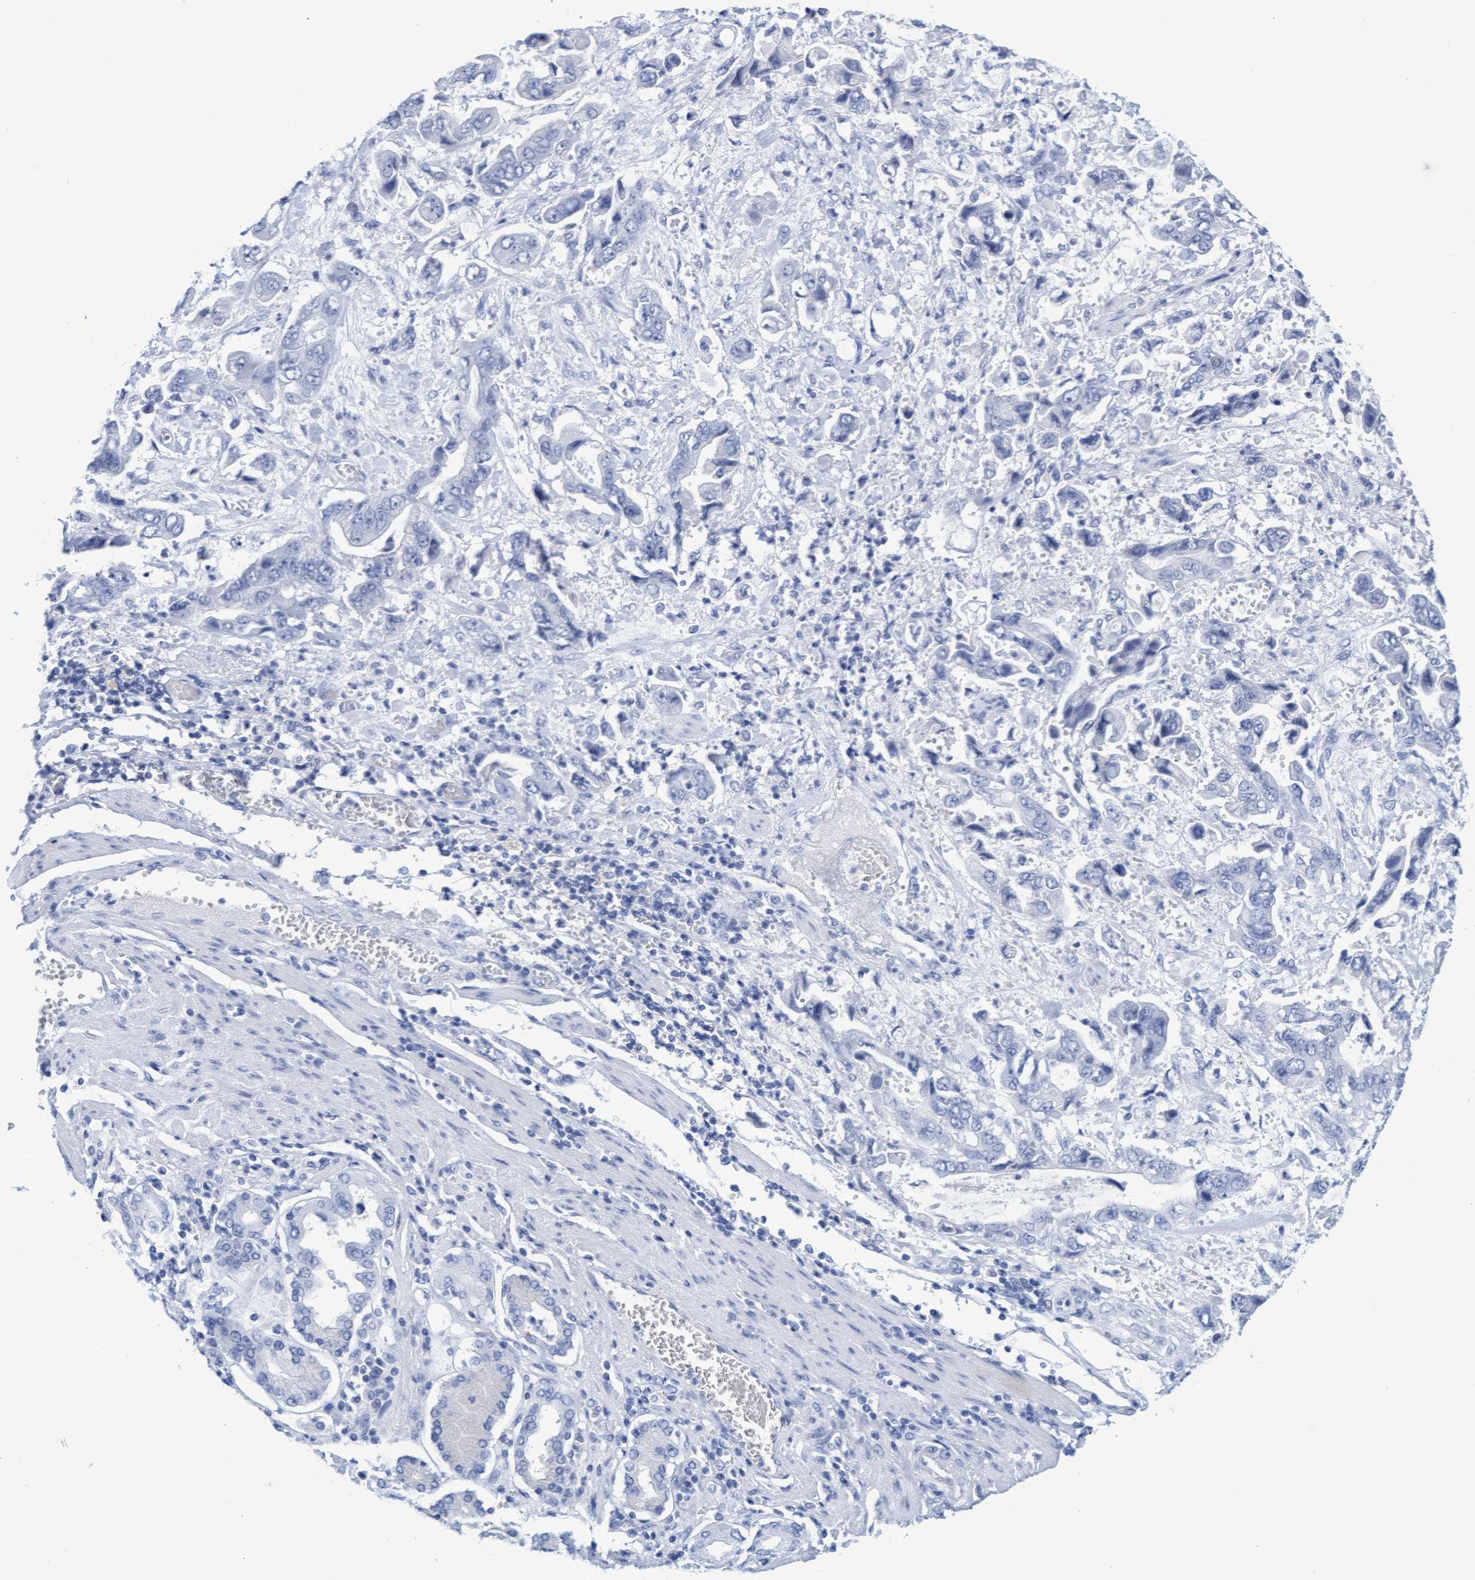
{"staining": {"intensity": "negative", "quantity": "none", "location": "none"}, "tissue": "stomach cancer", "cell_type": "Tumor cells", "image_type": "cancer", "snomed": [{"axis": "morphology", "description": "Normal tissue, NOS"}, {"axis": "morphology", "description": "Adenocarcinoma, NOS"}, {"axis": "topography", "description": "Stomach"}], "caption": "A high-resolution image shows IHC staining of stomach cancer (adenocarcinoma), which demonstrates no significant staining in tumor cells. The staining is performed using DAB brown chromogen with nuclei counter-stained in using hematoxylin.", "gene": "INSL6", "patient": {"sex": "male", "age": 62}}